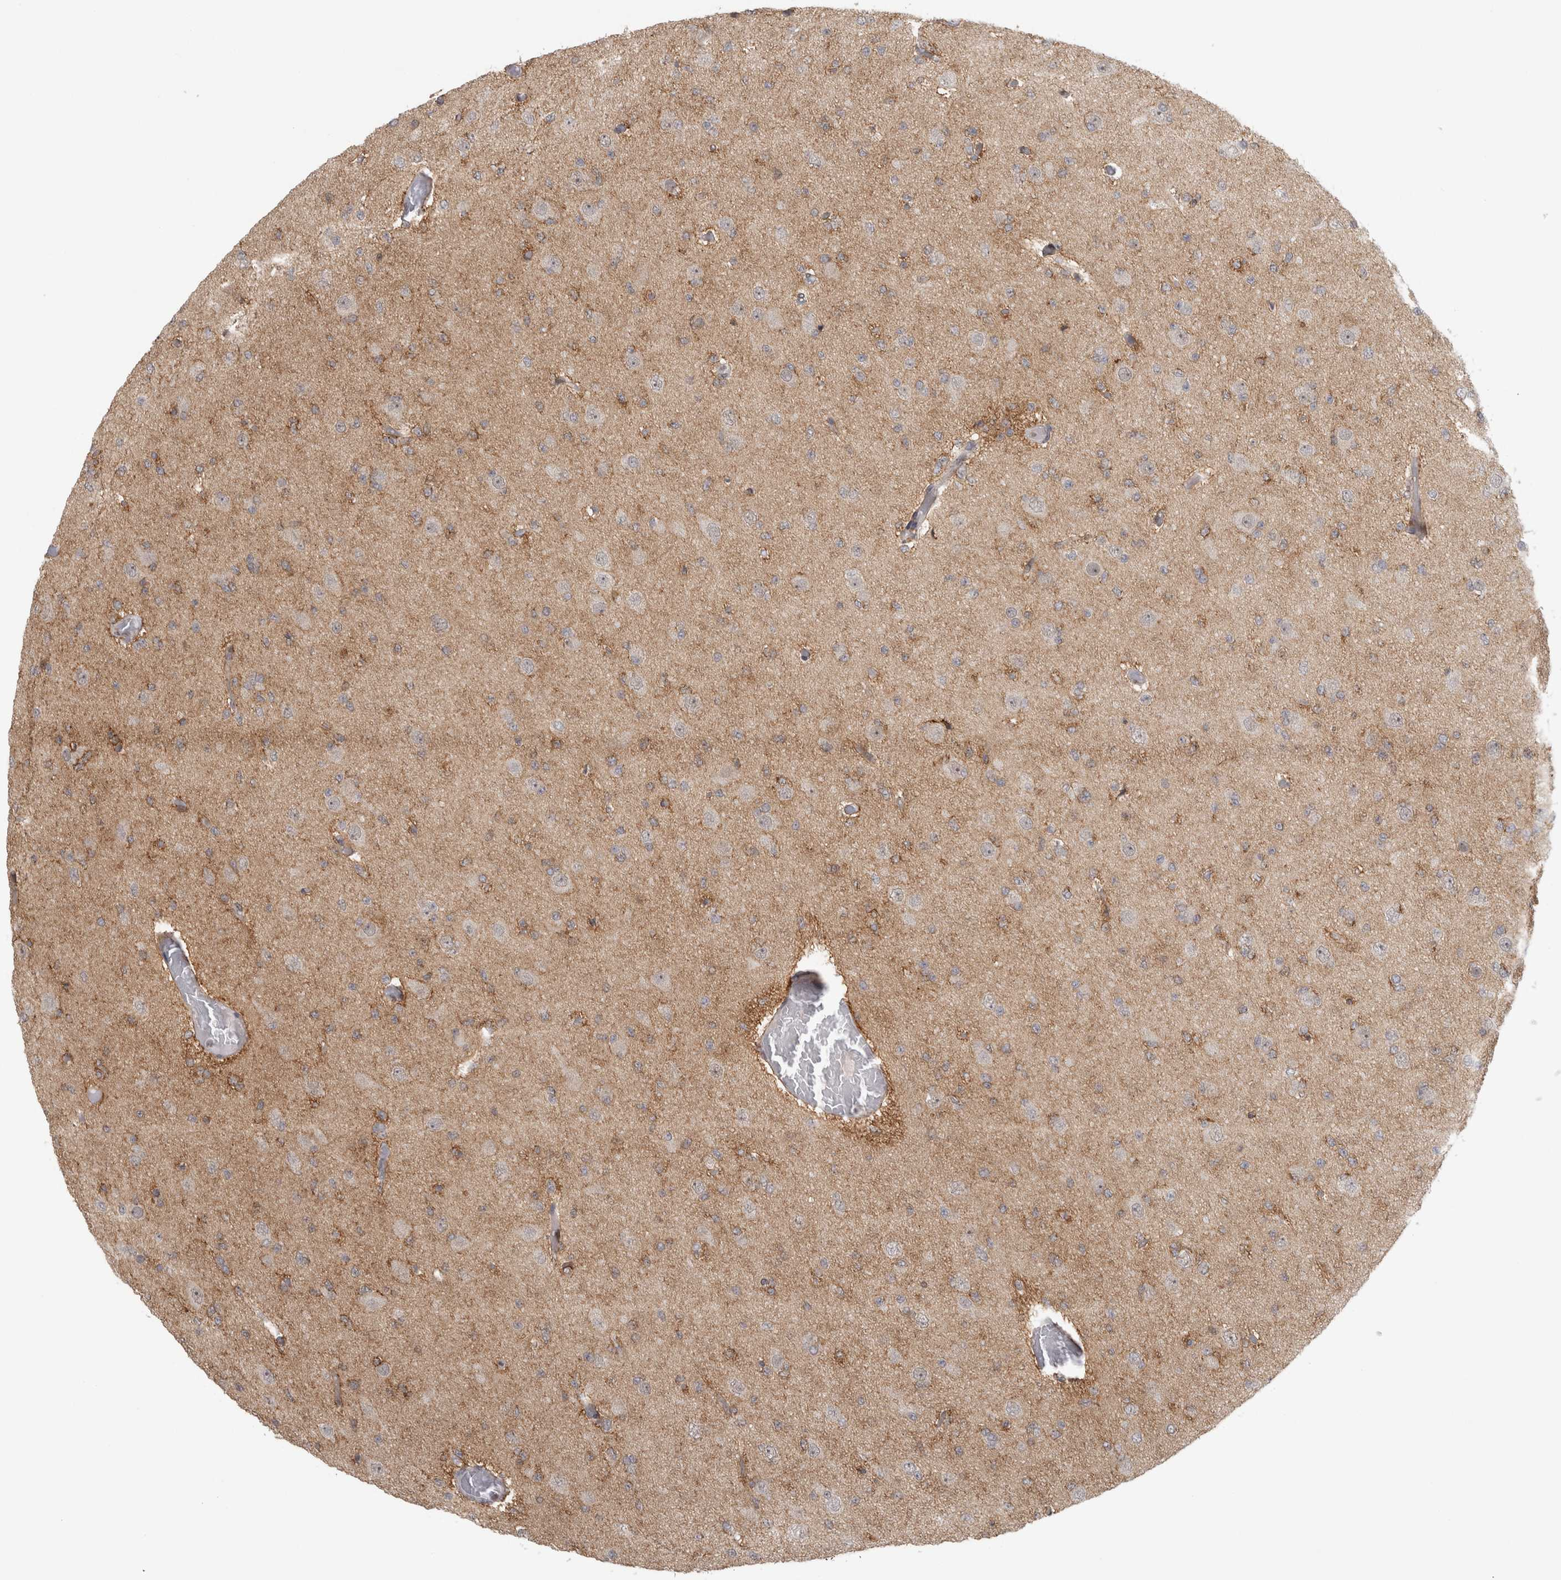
{"staining": {"intensity": "moderate", "quantity": "<25%", "location": "cytoplasmic/membranous"}, "tissue": "glioma", "cell_type": "Tumor cells", "image_type": "cancer", "snomed": [{"axis": "morphology", "description": "Glioma, malignant, Low grade"}, {"axis": "topography", "description": "Brain"}], "caption": "Immunohistochemical staining of human malignant low-grade glioma shows low levels of moderate cytoplasmic/membranous protein staining in about <25% of tumor cells.", "gene": "SRARP", "patient": {"sex": "female", "age": 22}}